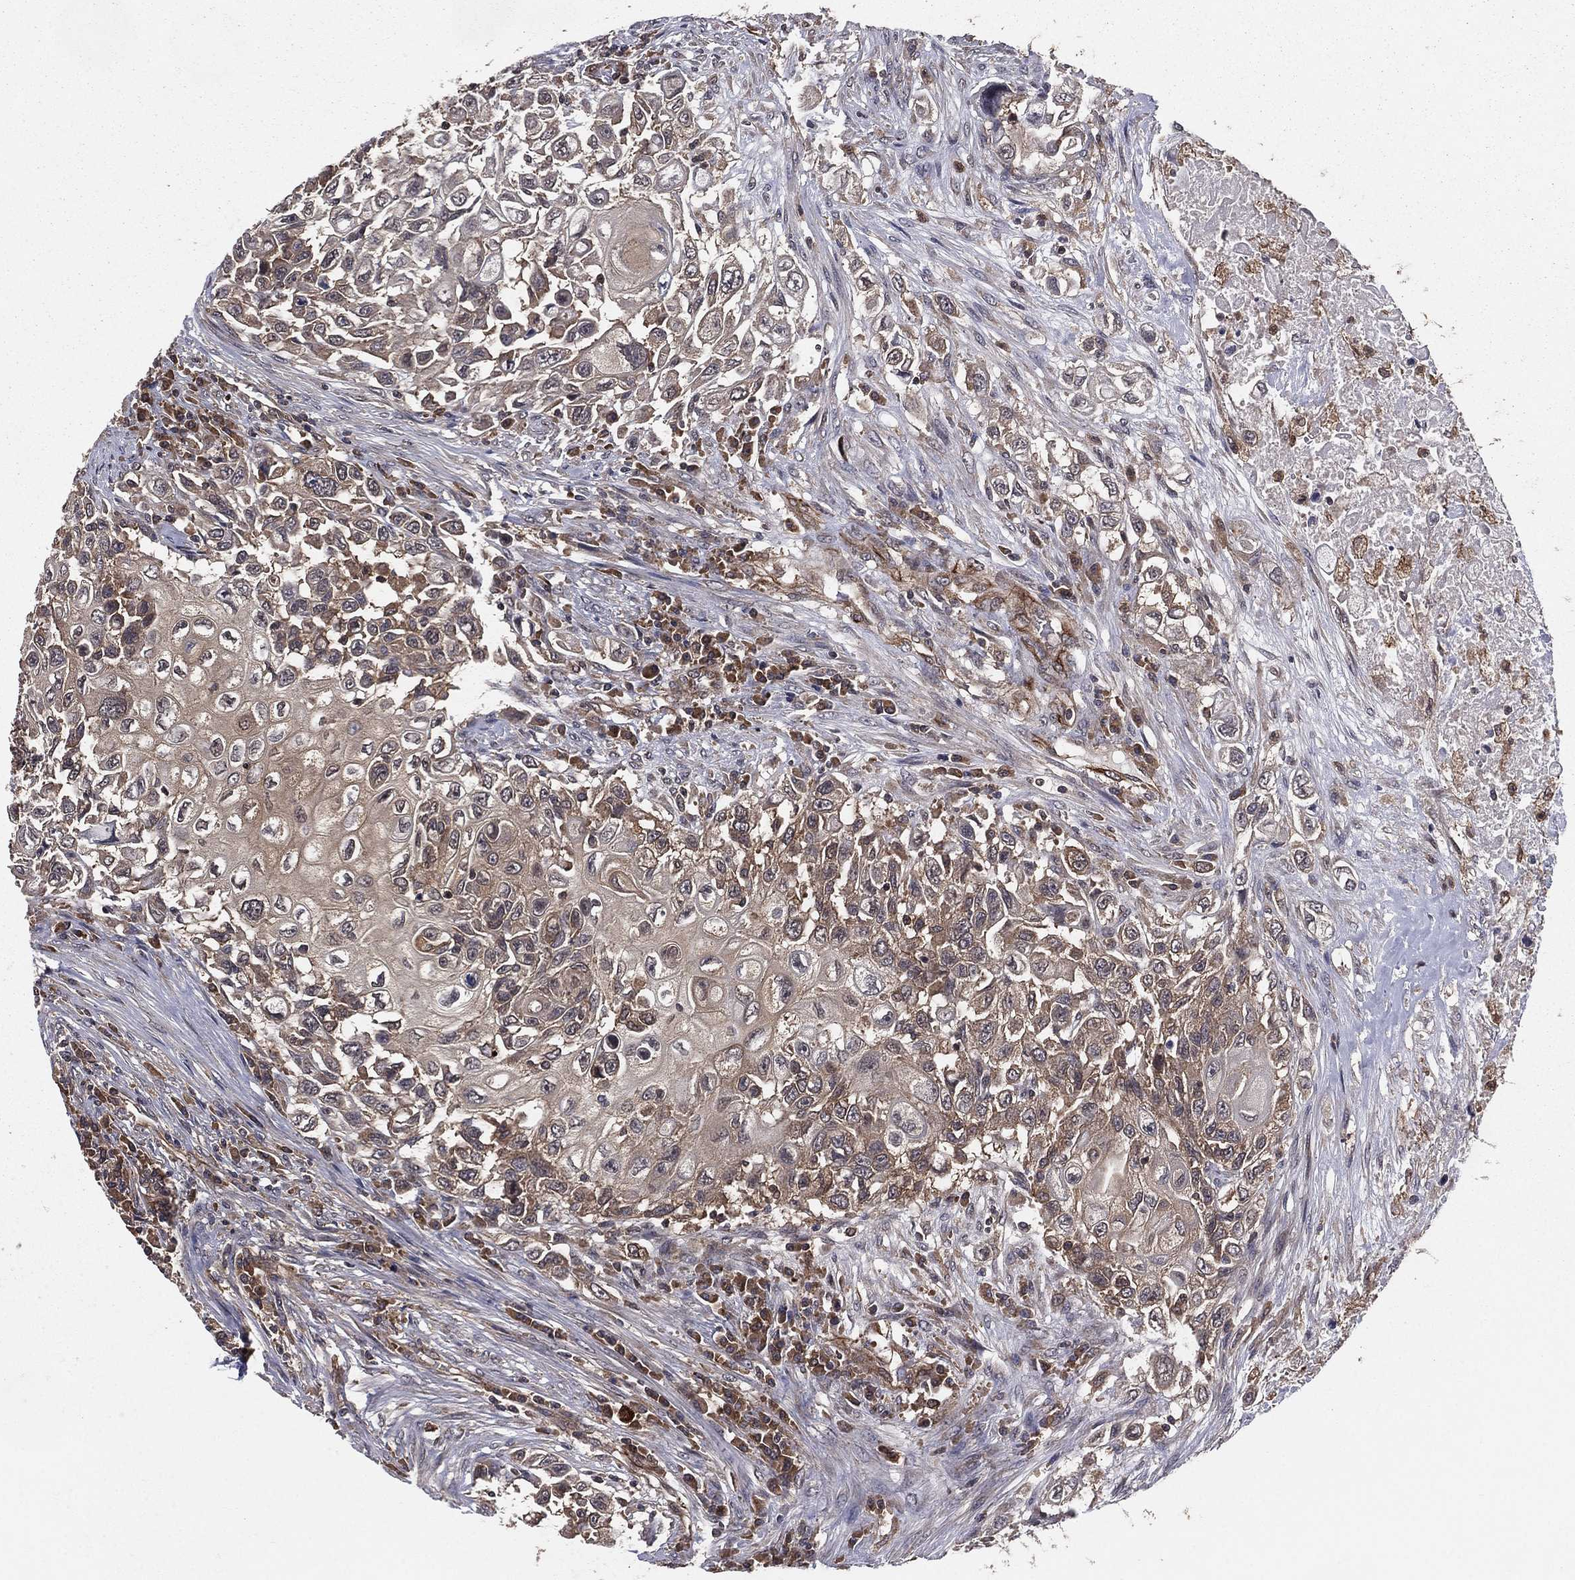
{"staining": {"intensity": "weak", "quantity": "<25%", "location": "cytoplasmic/membranous"}, "tissue": "urothelial cancer", "cell_type": "Tumor cells", "image_type": "cancer", "snomed": [{"axis": "morphology", "description": "Urothelial carcinoma, High grade"}, {"axis": "topography", "description": "Urinary bladder"}], "caption": "This image is of urothelial carcinoma (high-grade) stained with IHC to label a protein in brown with the nuclei are counter-stained blue. There is no positivity in tumor cells. (IHC, brightfield microscopy, high magnification).", "gene": "CERT1", "patient": {"sex": "female", "age": 56}}